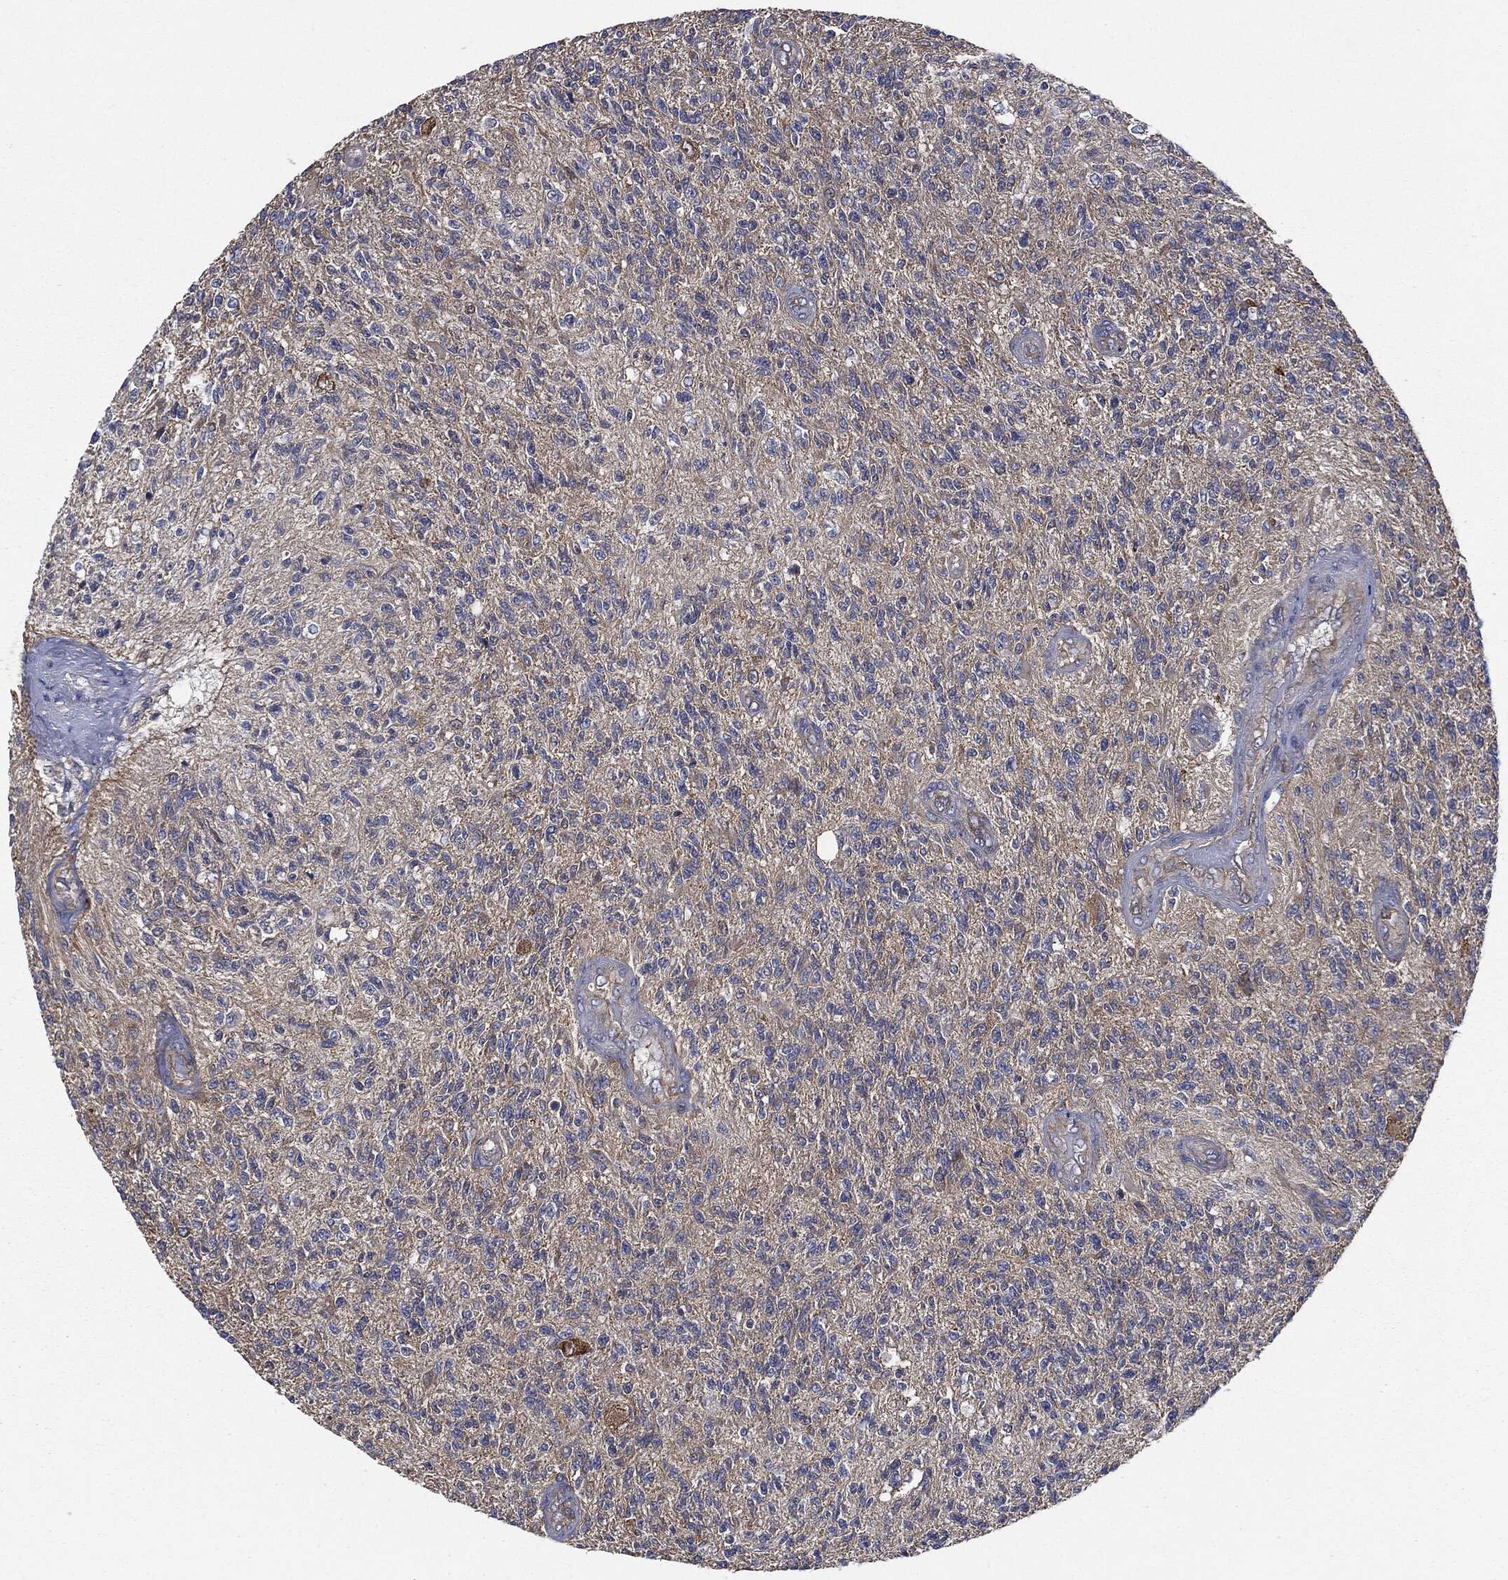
{"staining": {"intensity": "negative", "quantity": "none", "location": "none"}, "tissue": "glioma", "cell_type": "Tumor cells", "image_type": "cancer", "snomed": [{"axis": "morphology", "description": "Glioma, malignant, High grade"}, {"axis": "topography", "description": "Brain"}], "caption": "Human malignant glioma (high-grade) stained for a protein using immunohistochemistry (IHC) reveals no expression in tumor cells.", "gene": "EPS15L1", "patient": {"sex": "male", "age": 56}}